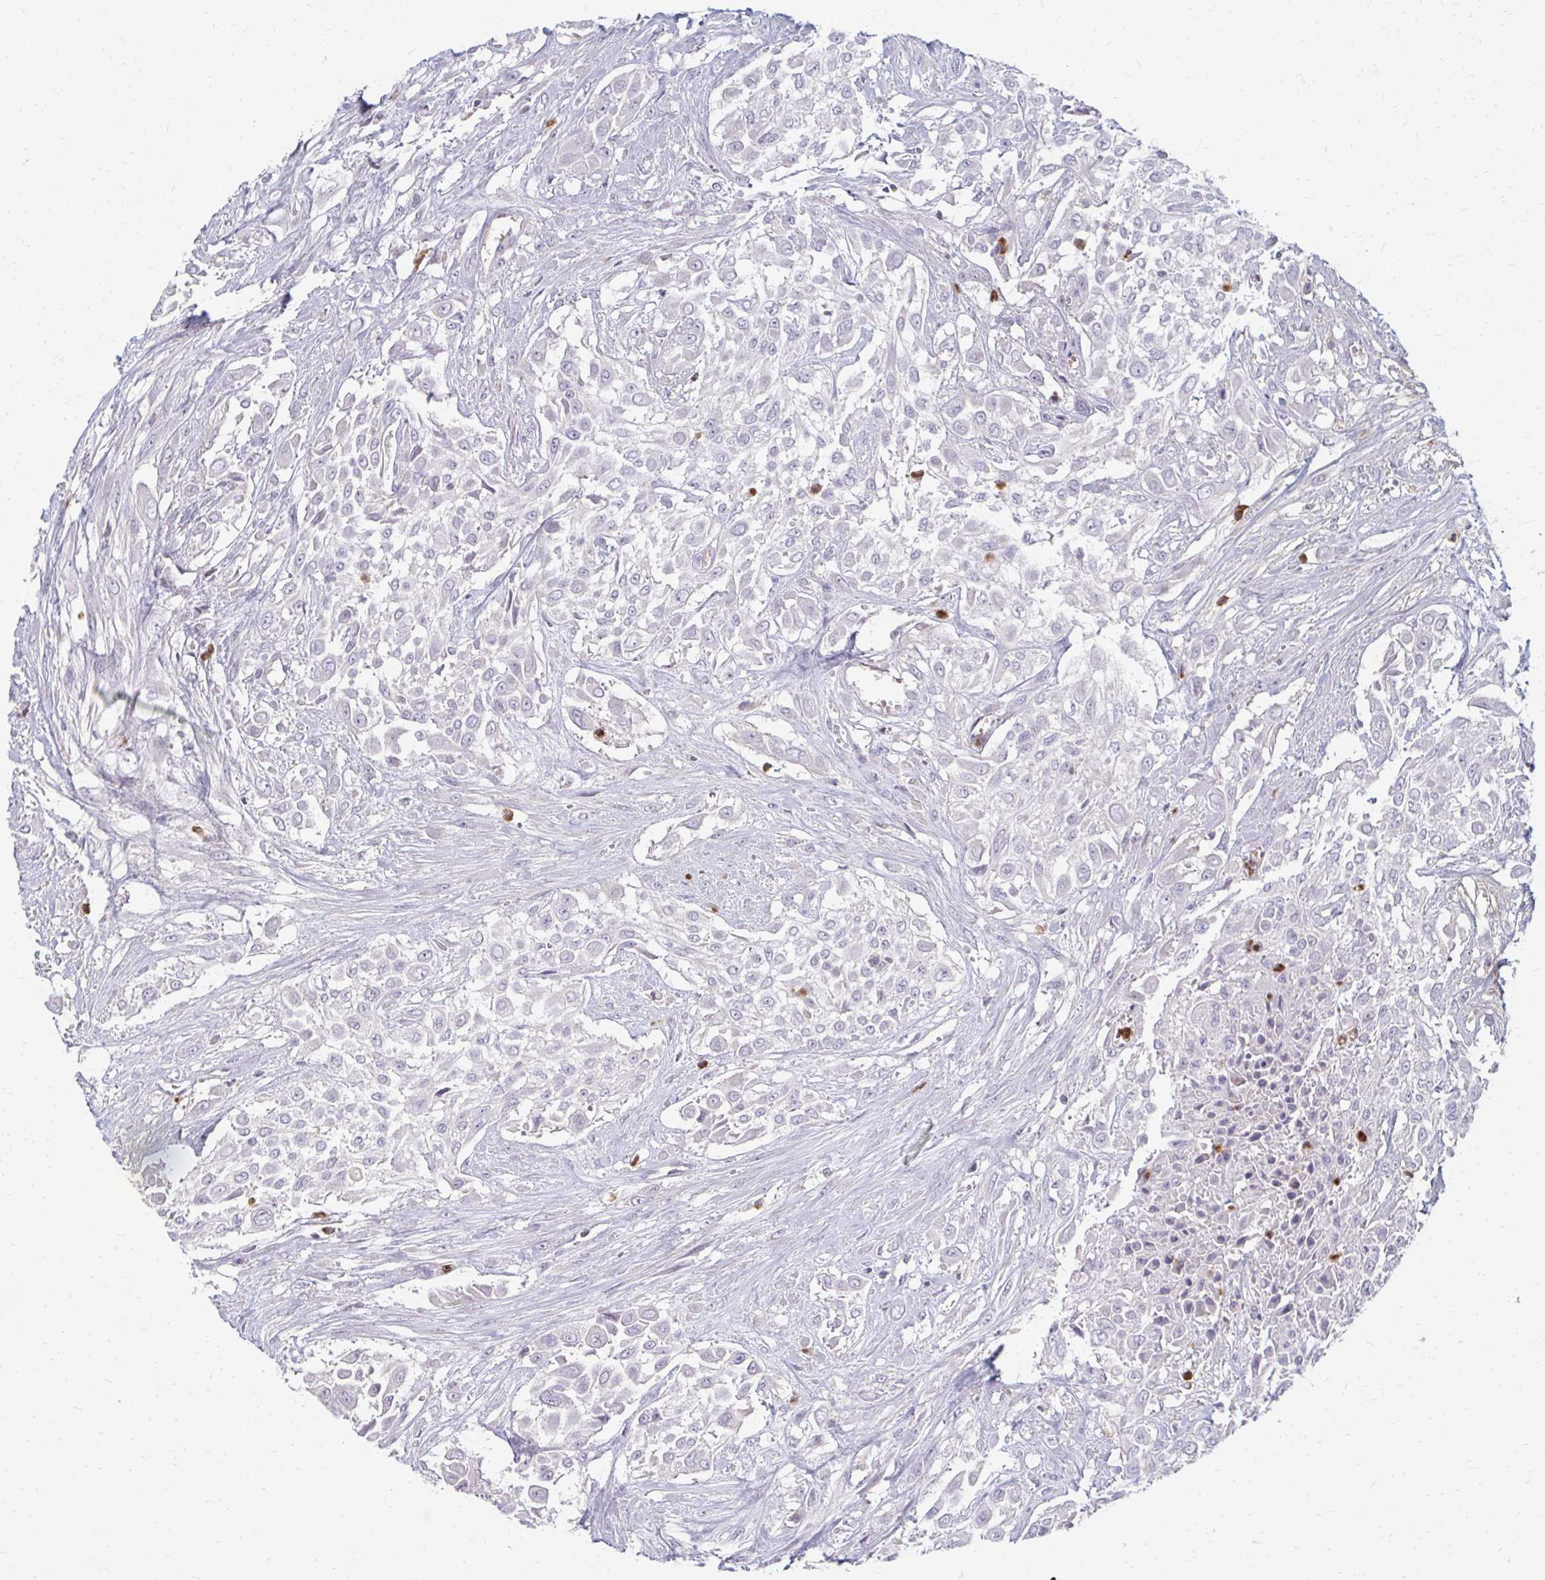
{"staining": {"intensity": "negative", "quantity": "none", "location": "none"}, "tissue": "urothelial cancer", "cell_type": "Tumor cells", "image_type": "cancer", "snomed": [{"axis": "morphology", "description": "Urothelial carcinoma, High grade"}, {"axis": "topography", "description": "Urinary bladder"}], "caption": "Immunohistochemistry of urothelial cancer displays no positivity in tumor cells.", "gene": "RAB33A", "patient": {"sex": "male", "age": 57}}